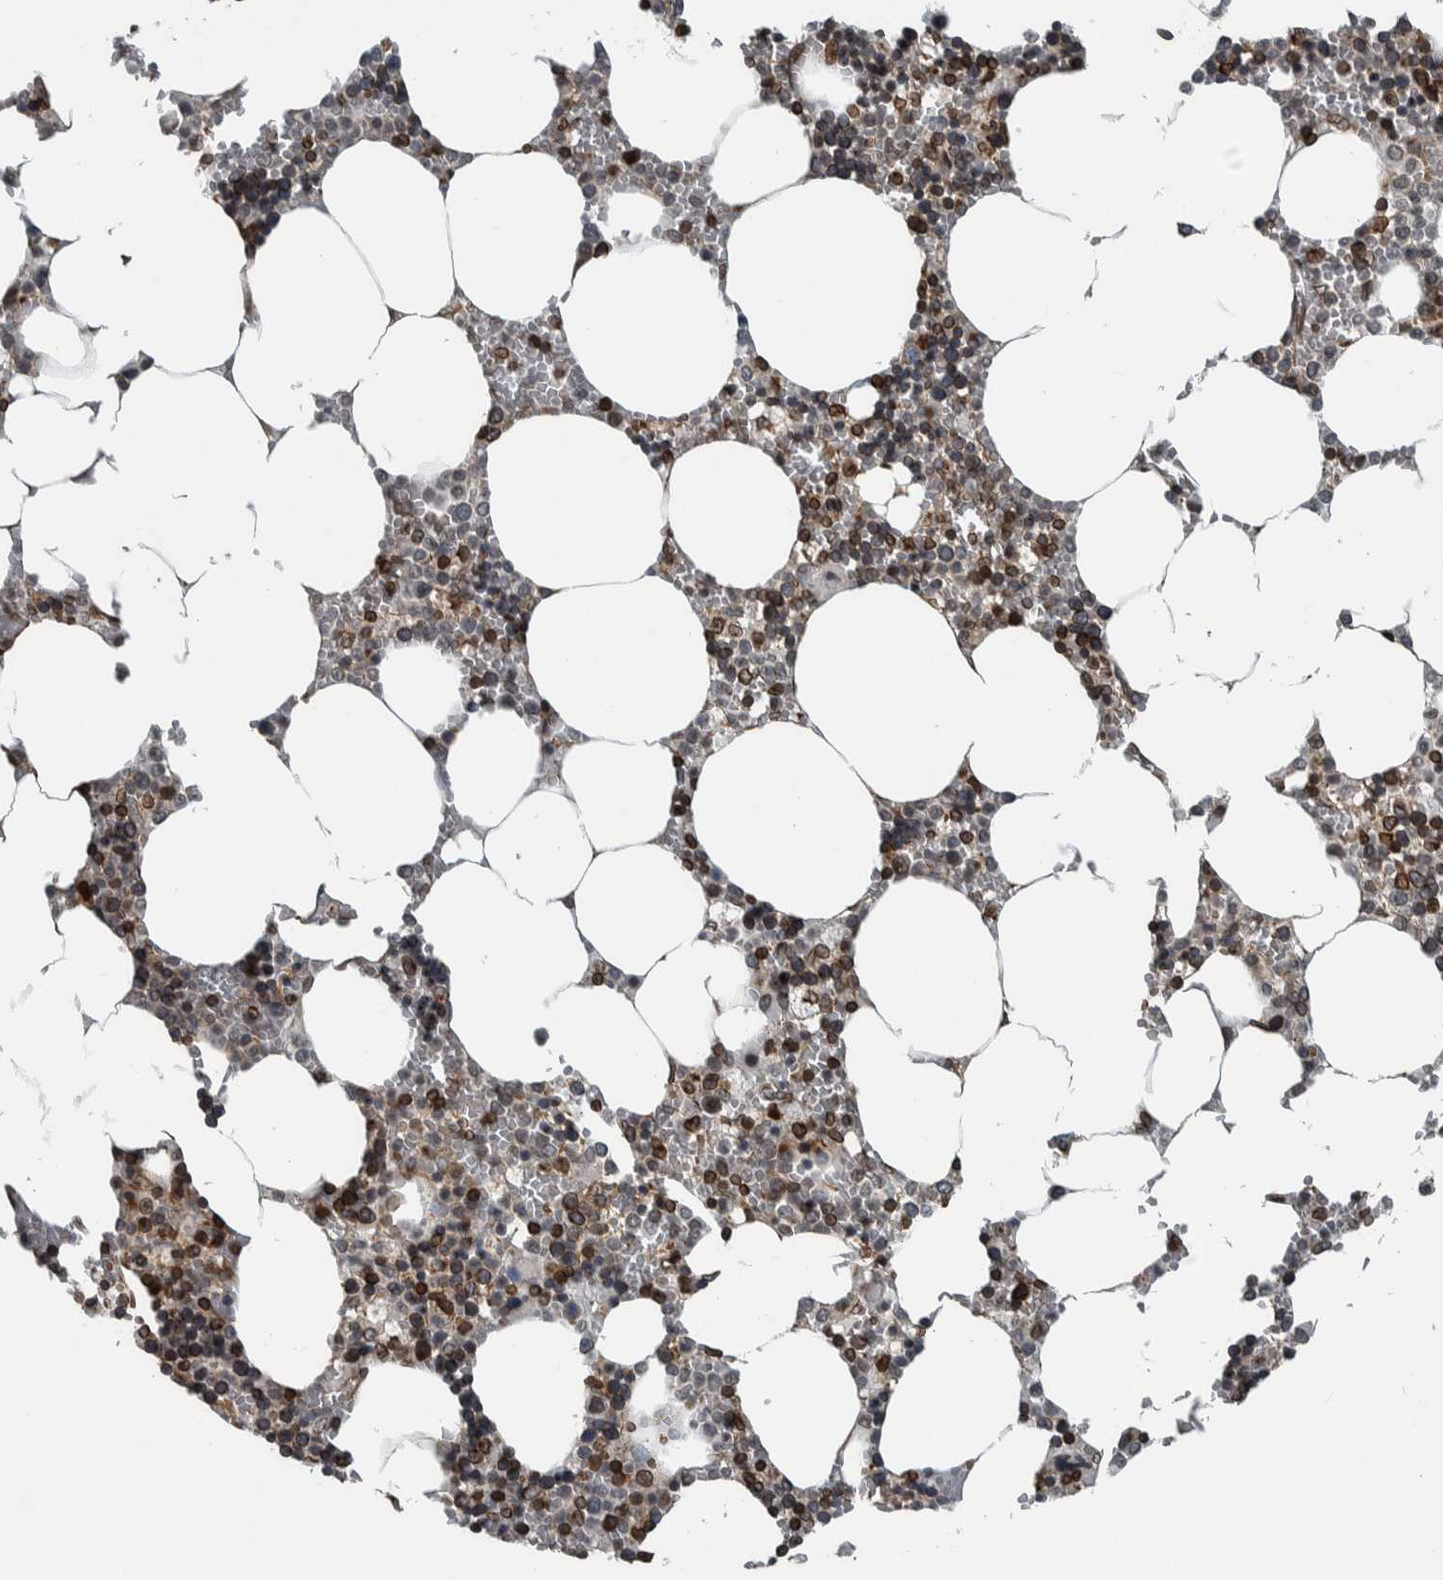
{"staining": {"intensity": "strong", "quantity": "25%-75%", "location": "cytoplasmic/membranous,nuclear"}, "tissue": "bone marrow", "cell_type": "Hematopoietic cells", "image_type": "normal", "snomed": [{"axis": "morphology", "description": "Normal tissue, NOS"}, {"axis": "topography", "description": "Bone marrow"}], "caption": "Protein positivity by immunohistochemistry (IHC) displays strong cytoplasmic/membranous,nuclear staining in about 25%-75% of hematopoietic cells in unremarkable bone marrow. (Stains: DAB in brown, nuclei in blue, Microscopy: brightfield microscopy at high magnification).", "gene": "FAM135B", "patient": {"sex": "male", "age": 70}}